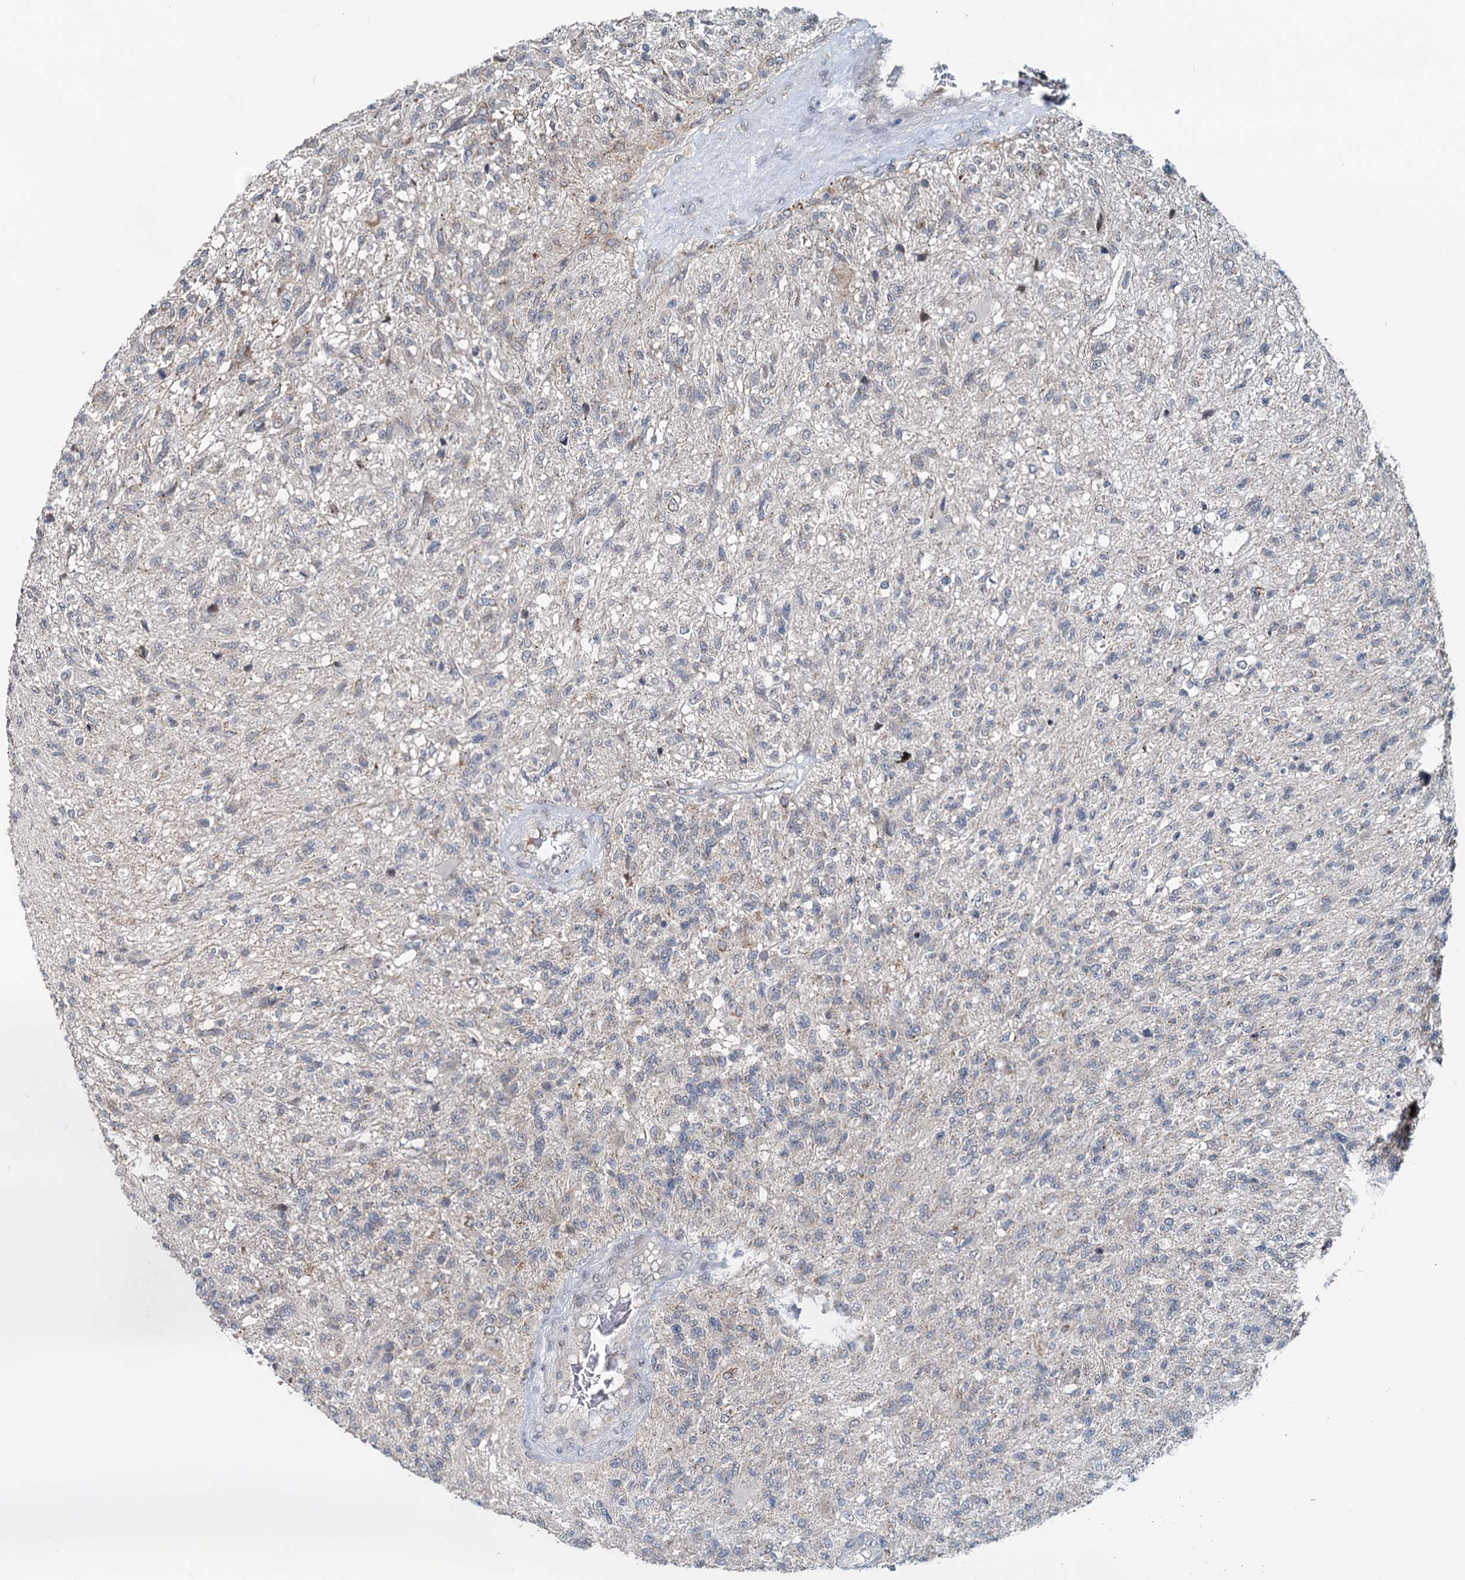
{"staining": {"intensity": "negative", "quantity": "none", "location": "none"}, "tissue": "glioma", "cell_type": "Tumor cells", "image_type": "cancer", "snomed": [{"axis": "morphology", "description": "Glioma, malignant, High grade"}, {"axis": "topography", "description": "Brain"}], "caption": "Tumor cells show no significant positivity in malignant glioma (high-grade).", "gene": "RITA1", "patient": {"sex": "male", "age": 56}}